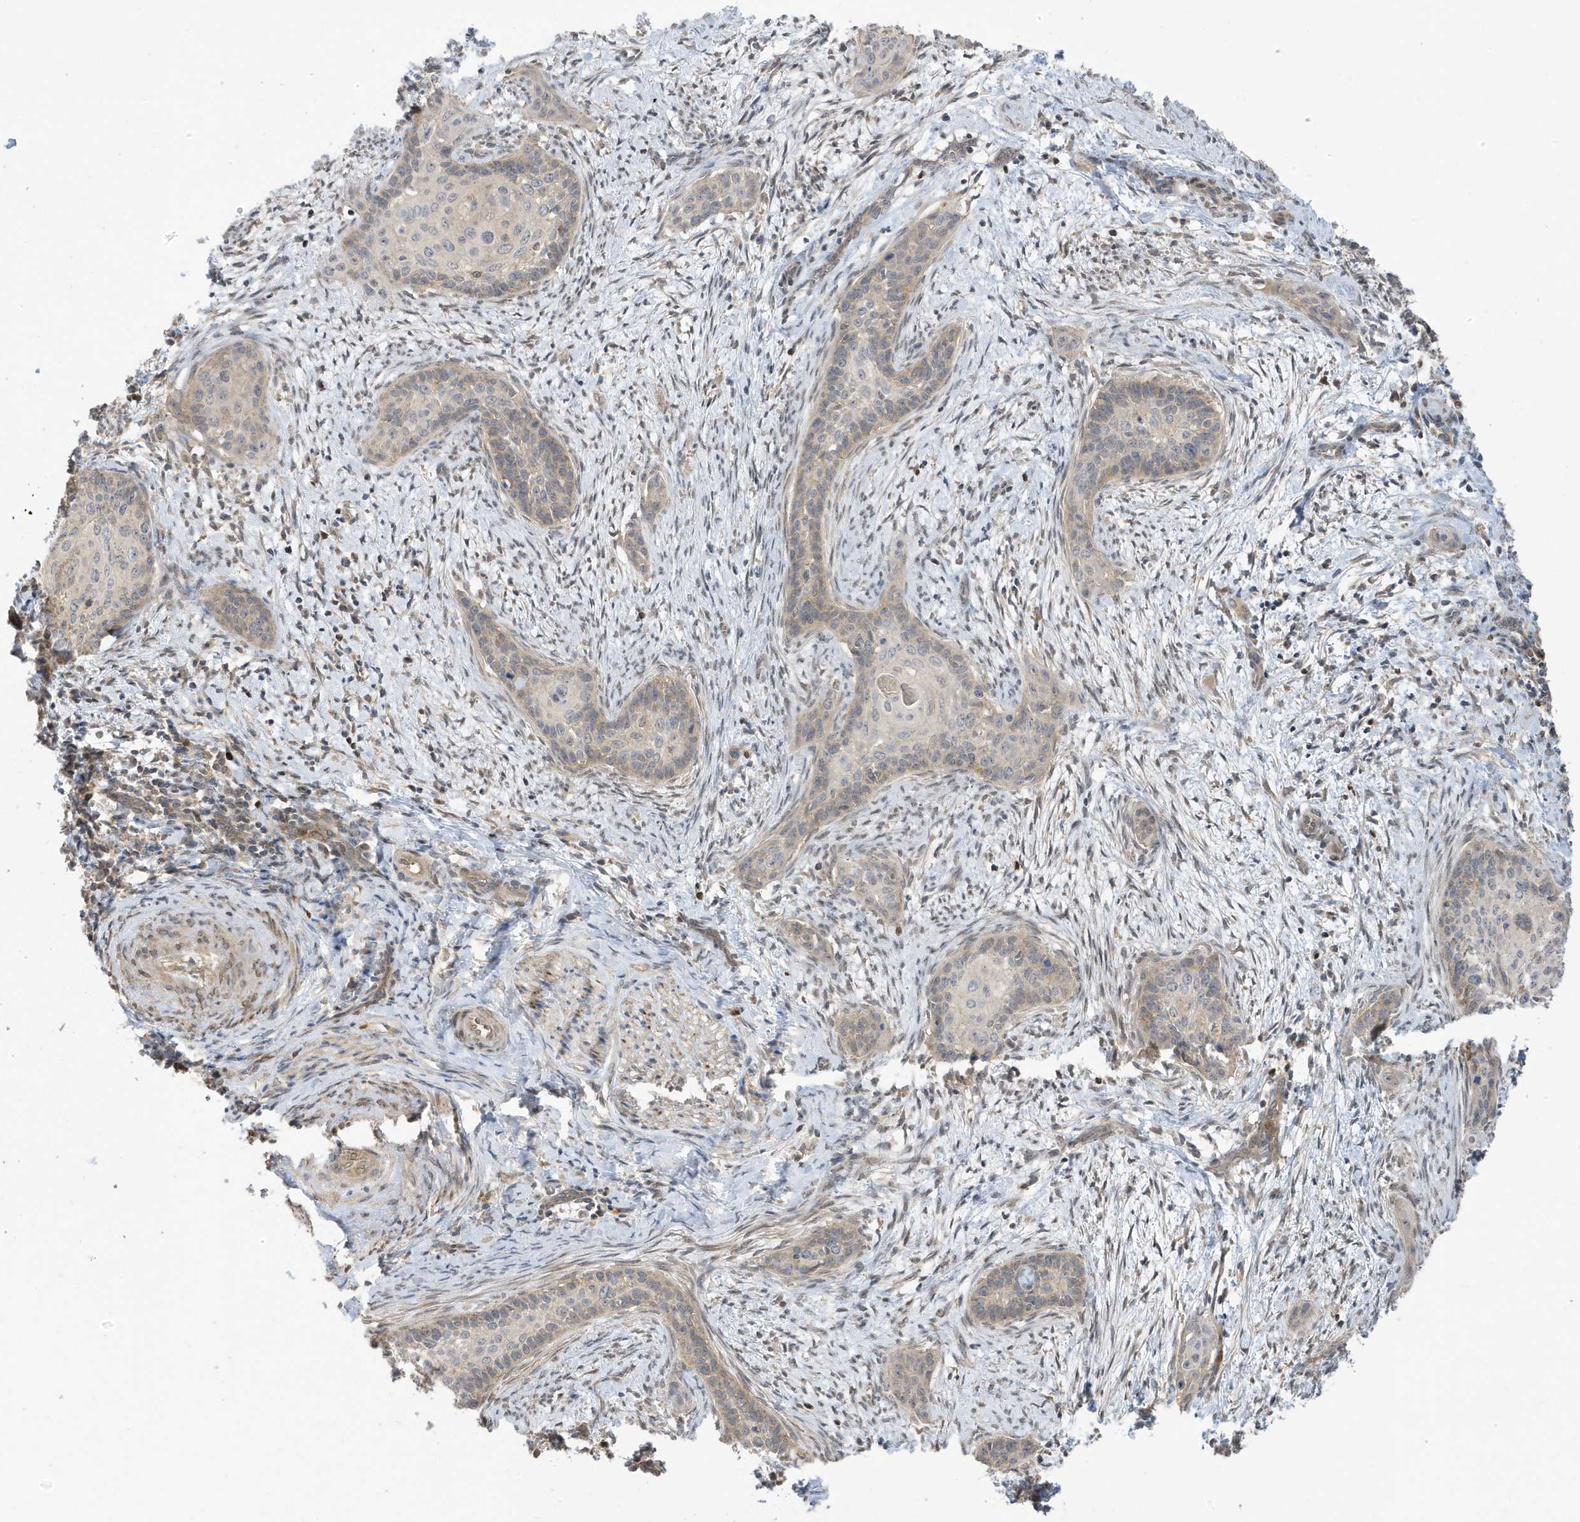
{"staining": {"intensity": "weak", "quantity": "25%-75%", "location": "cytoplasmic/membranous"}, "tissue": "cervical cancer", "cell_type": "Tumor cells", "image_type": "cancer", "snomed": [{"axis": "morphology", "description": "Squamous cell carcinoma, NOS"}, {"axis": "topography", "description": "Cervix"}], "caption": "Immunohistochemical staining of cervical cancer (squamous cell carcinoma) reveals low levels of weak cytoplasmic/membranous protein positivity in approximately 25%-75% of tumor cells.", "gene": "TAB3", "patient": {"sex": "female", "age": 33}}